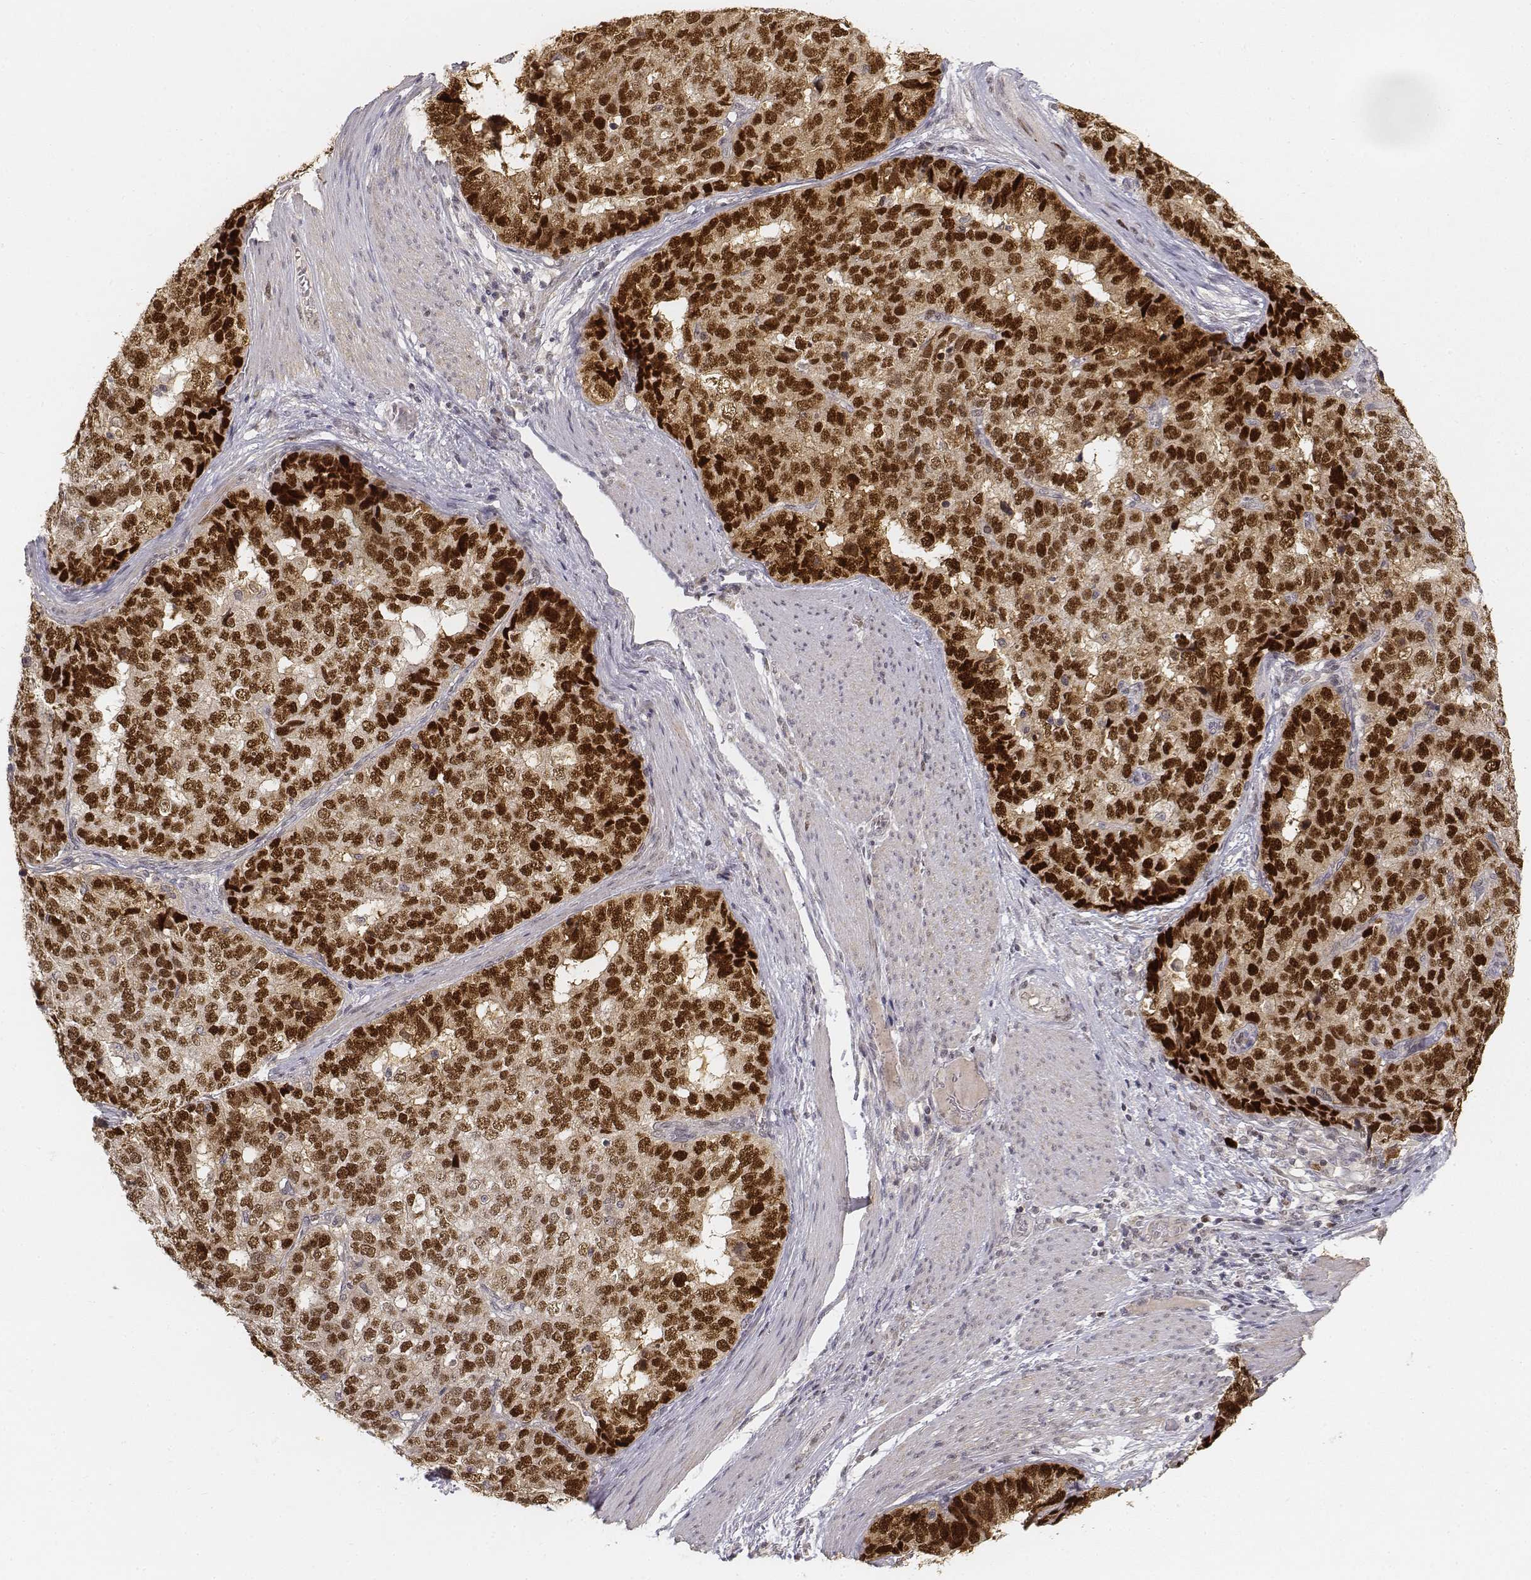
{"staining": {"intensity": "strong", "quantity": "25%-75%", "location": "nuclear"}, "tissue": "stomach cancer", "cell_type": "Tumor cells", "image_type": "cancer", "snomed": [{"axis": "morphology", "description": "Adenocarcinoma, NOS"}, {"axis": "topography", "description": "Stomach"}], "caption": "The immunohistochemical stain shows strong nuclear positivity in tumor cells of stomach cancer (adenocarcinoma) tissue.", "gene": "FANCD2", "patient": {"sex": "male", "age": 69}}